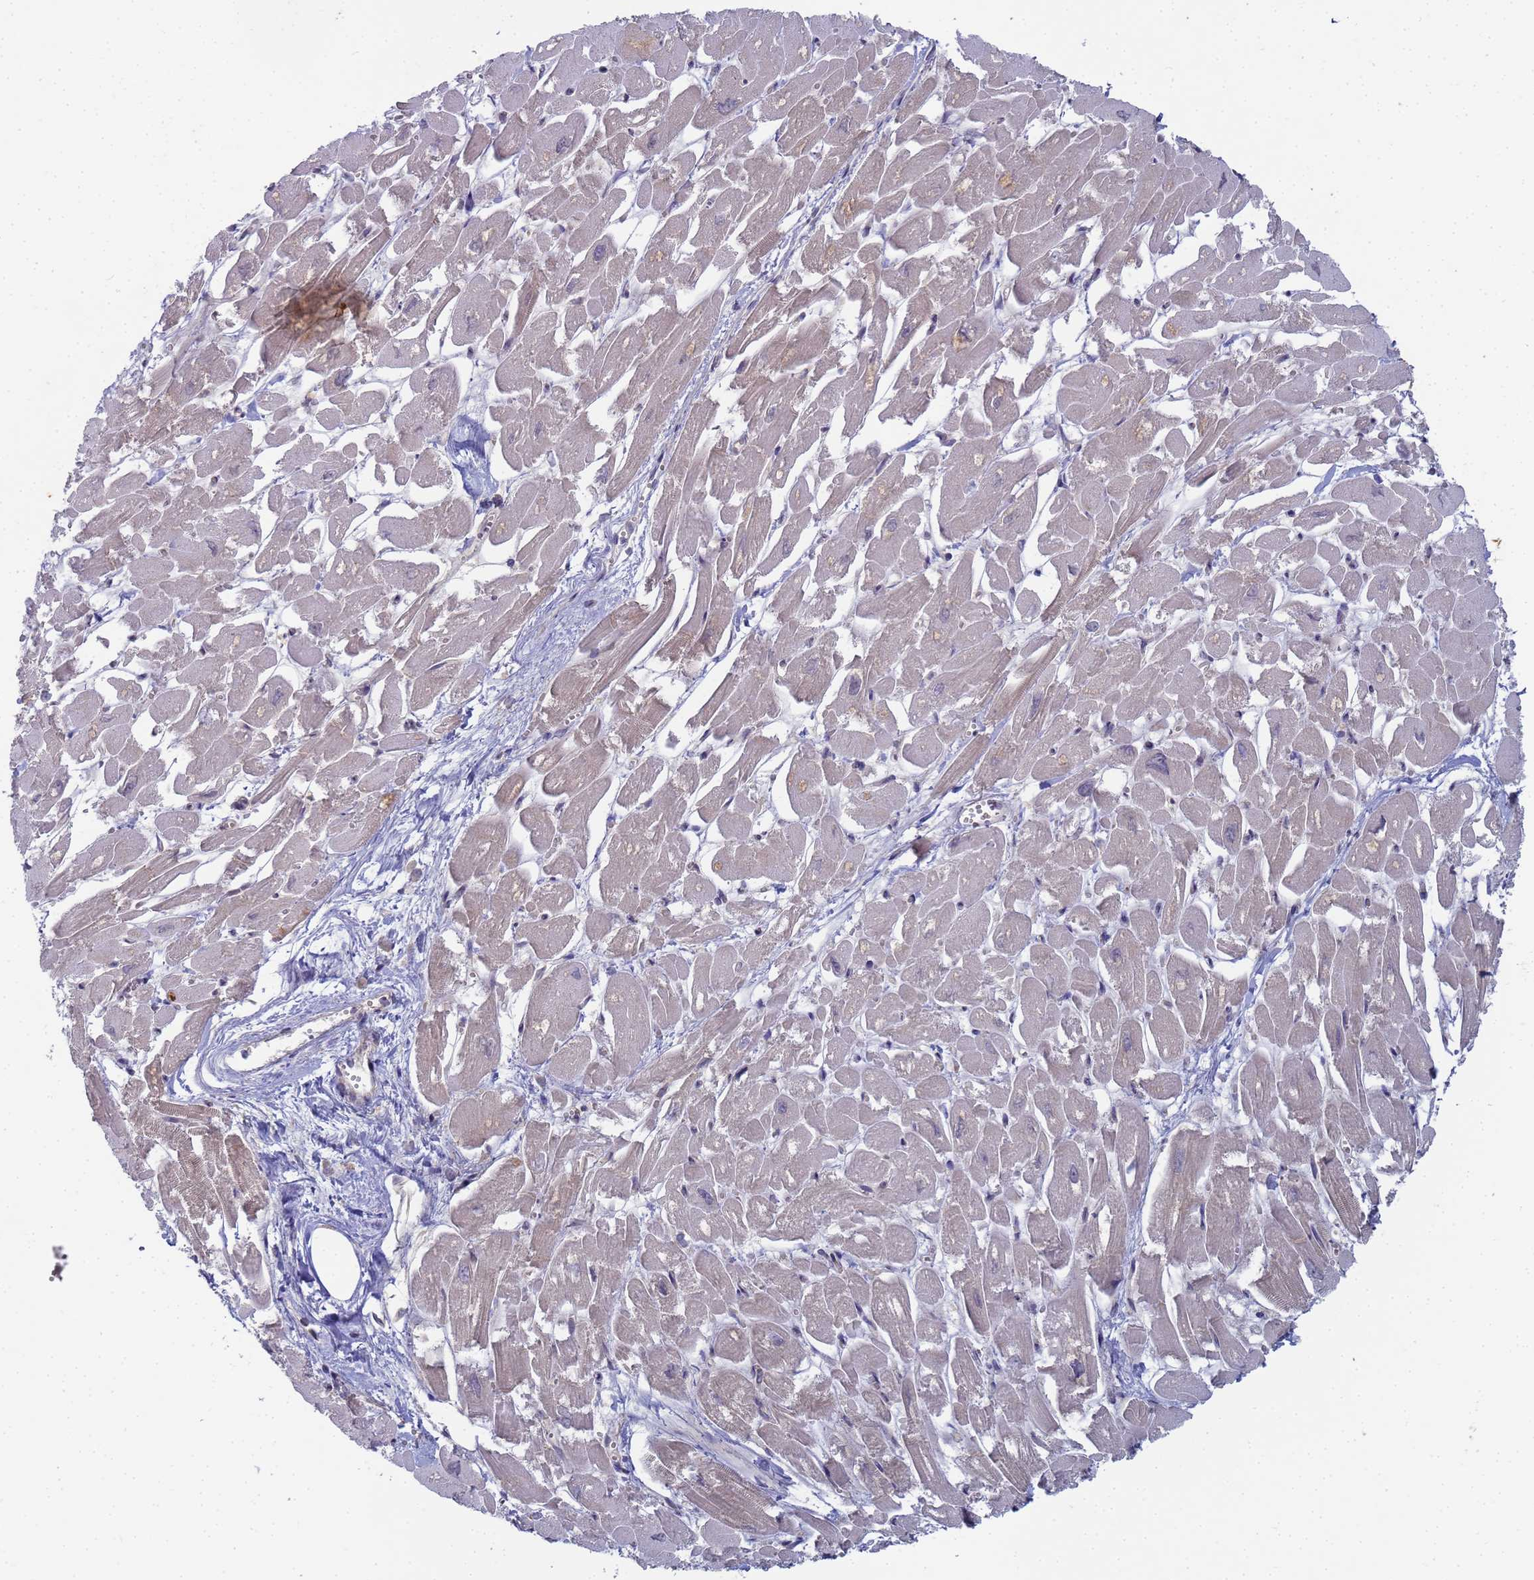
{"staining": {"intensity": "weak", "quantity": "25%-75%", "location": "cytoplasmic/membranous"}, "tissue": "heart muscle", "cell_type": "Cardiomyocytes", "image_type": "normal", "snomed": [{"axis": "morphology", "description": "Normal tissue, NOS"}, {"axis": "topography", "description": "Heart"}], "caption": "A photomicrograph of human heart muscle stained for a protein shows weak cytoplasmic/membranous brown staining in cardiomyocytes. The protein is stained brown, and the nuclei are stained in blue (DAB (3,3'-diaminobenzidine) IHC with brightfield microscopy, high magnification).", "gene": "SHARPIN", "patient": {"sex": "male", "age": 54}}